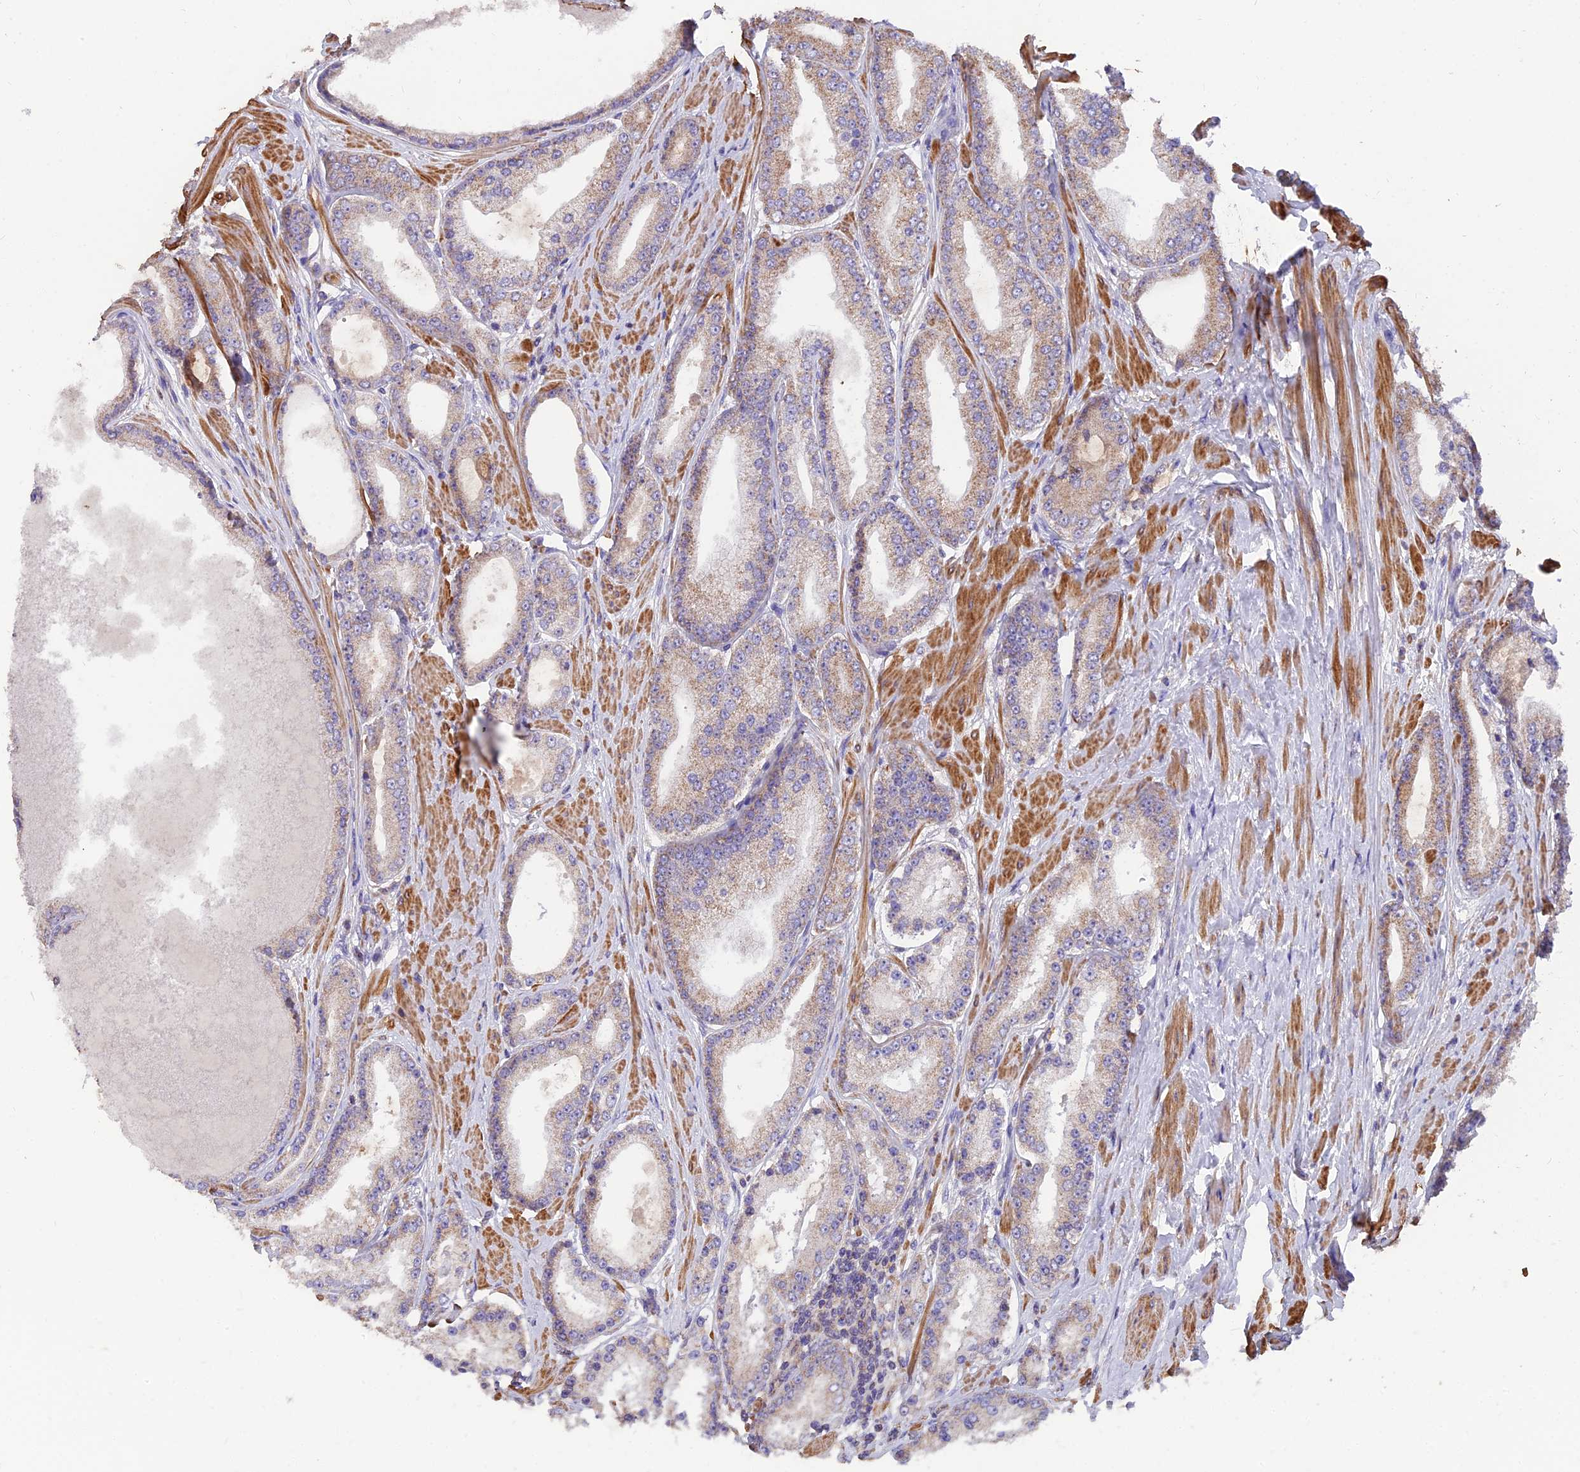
{"staining": {"intensity": "negative", "quantity": "none", "location": "none"}, "tissue": "prostate cancer", "cell_type": "Tumor cells", "image_type": "cancer", "snomed": [{"axis": "morphology", "description": "Adenocarcinoma, High grade"}, {"axis": "topography", "description": "Prostate"}], "caption": "The micrograph exhibits no staining of tumor cells in prostate adenocarcinoma (high-grade).", "gene": "IFT22", "patient": {"sex": "male", "age": 59}}